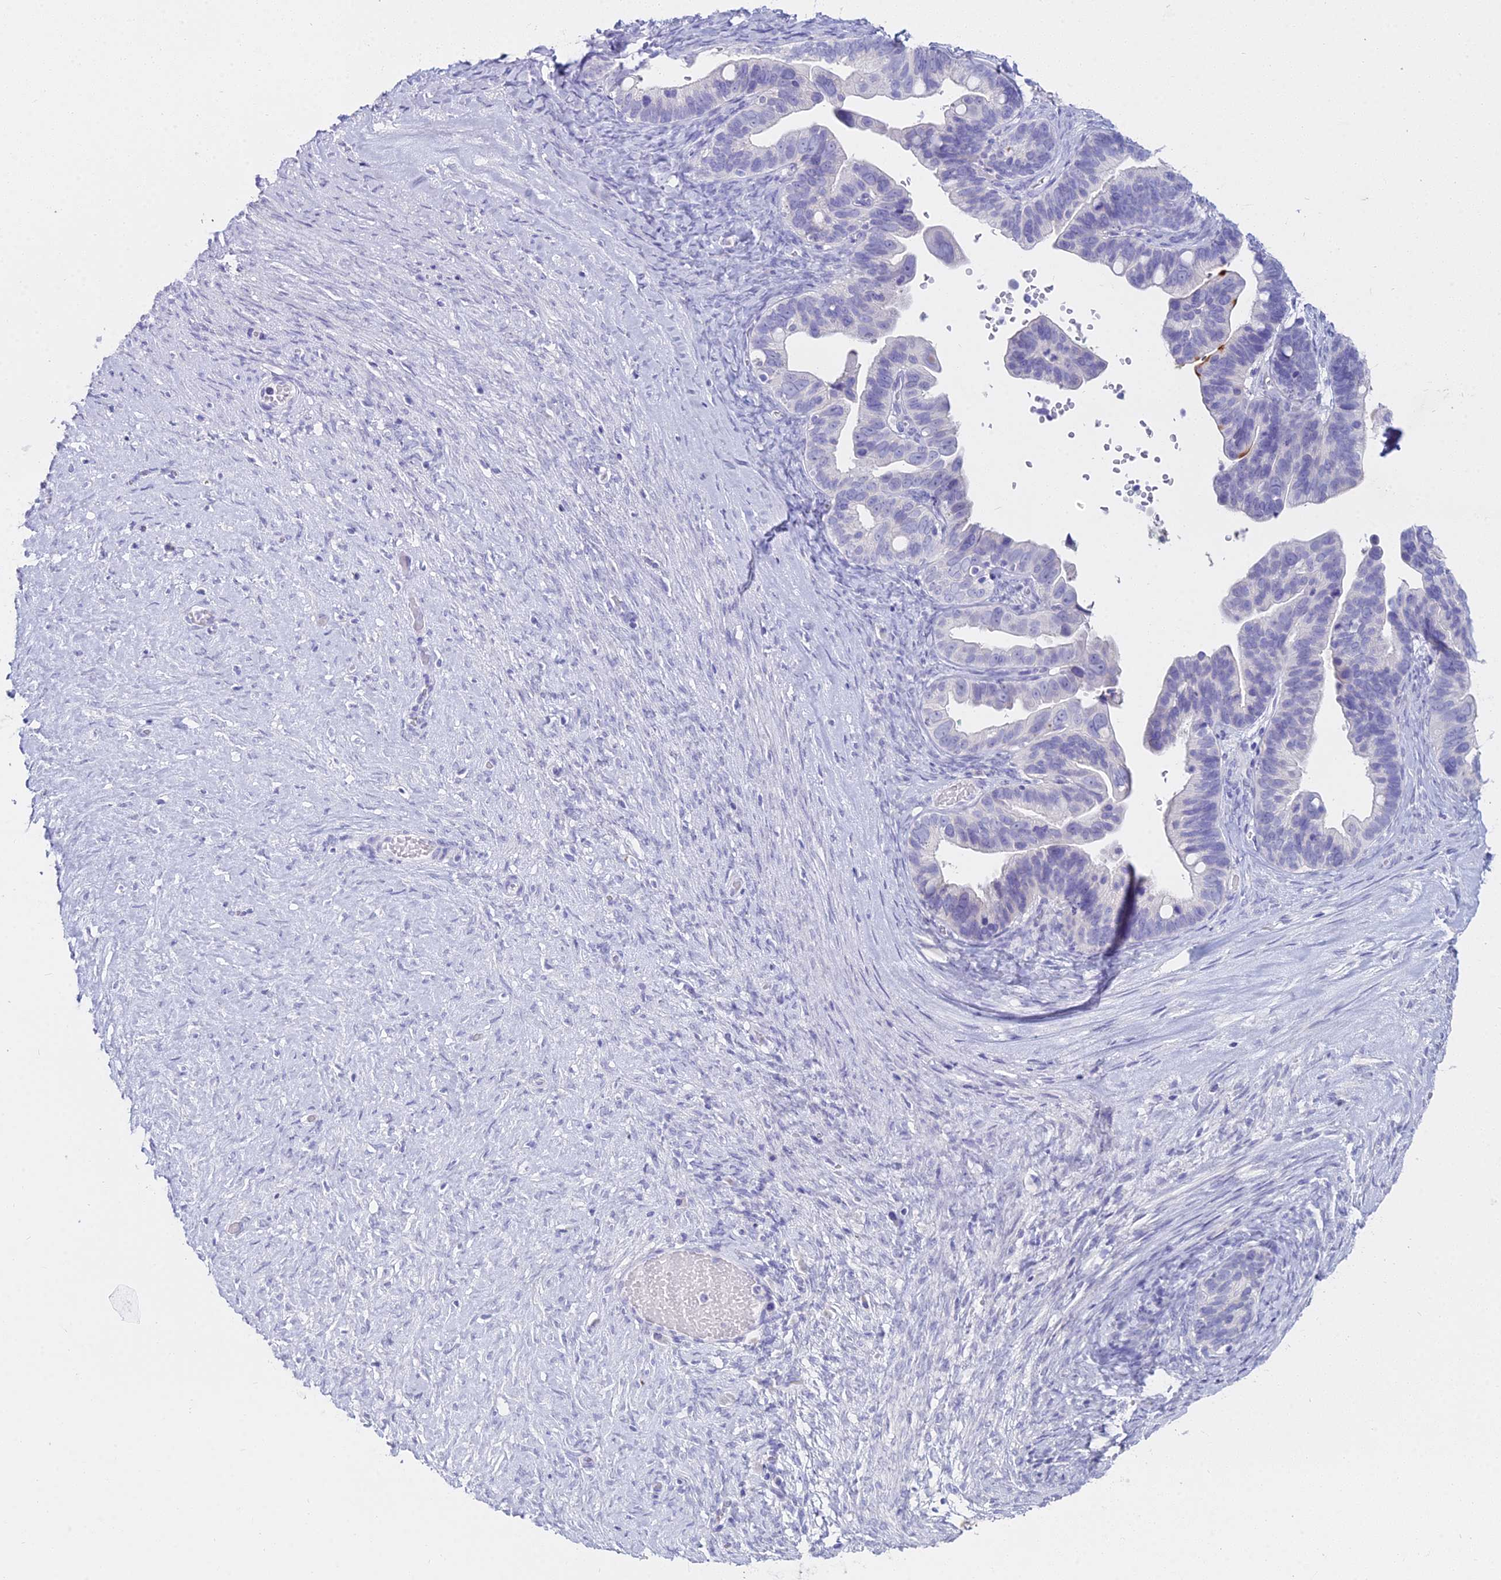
{"staining": {"intensity": "negative", "quantity": "none", "location": "none"}, "tissue": "ovarian cancer", "cell_type": "Tumor cells", "image_type": "cancer", "snomed": [{"axis": "morphology", "description": "Cystadenocarcinoma, serous, NOS"}, {"axis": "topography", "description": "Ovary"}], "caption": "Tumor cells show no significant positivity in ovarian cancer.", "gene": "ALPP", "patient": {"sex": "female", "age": 56}}